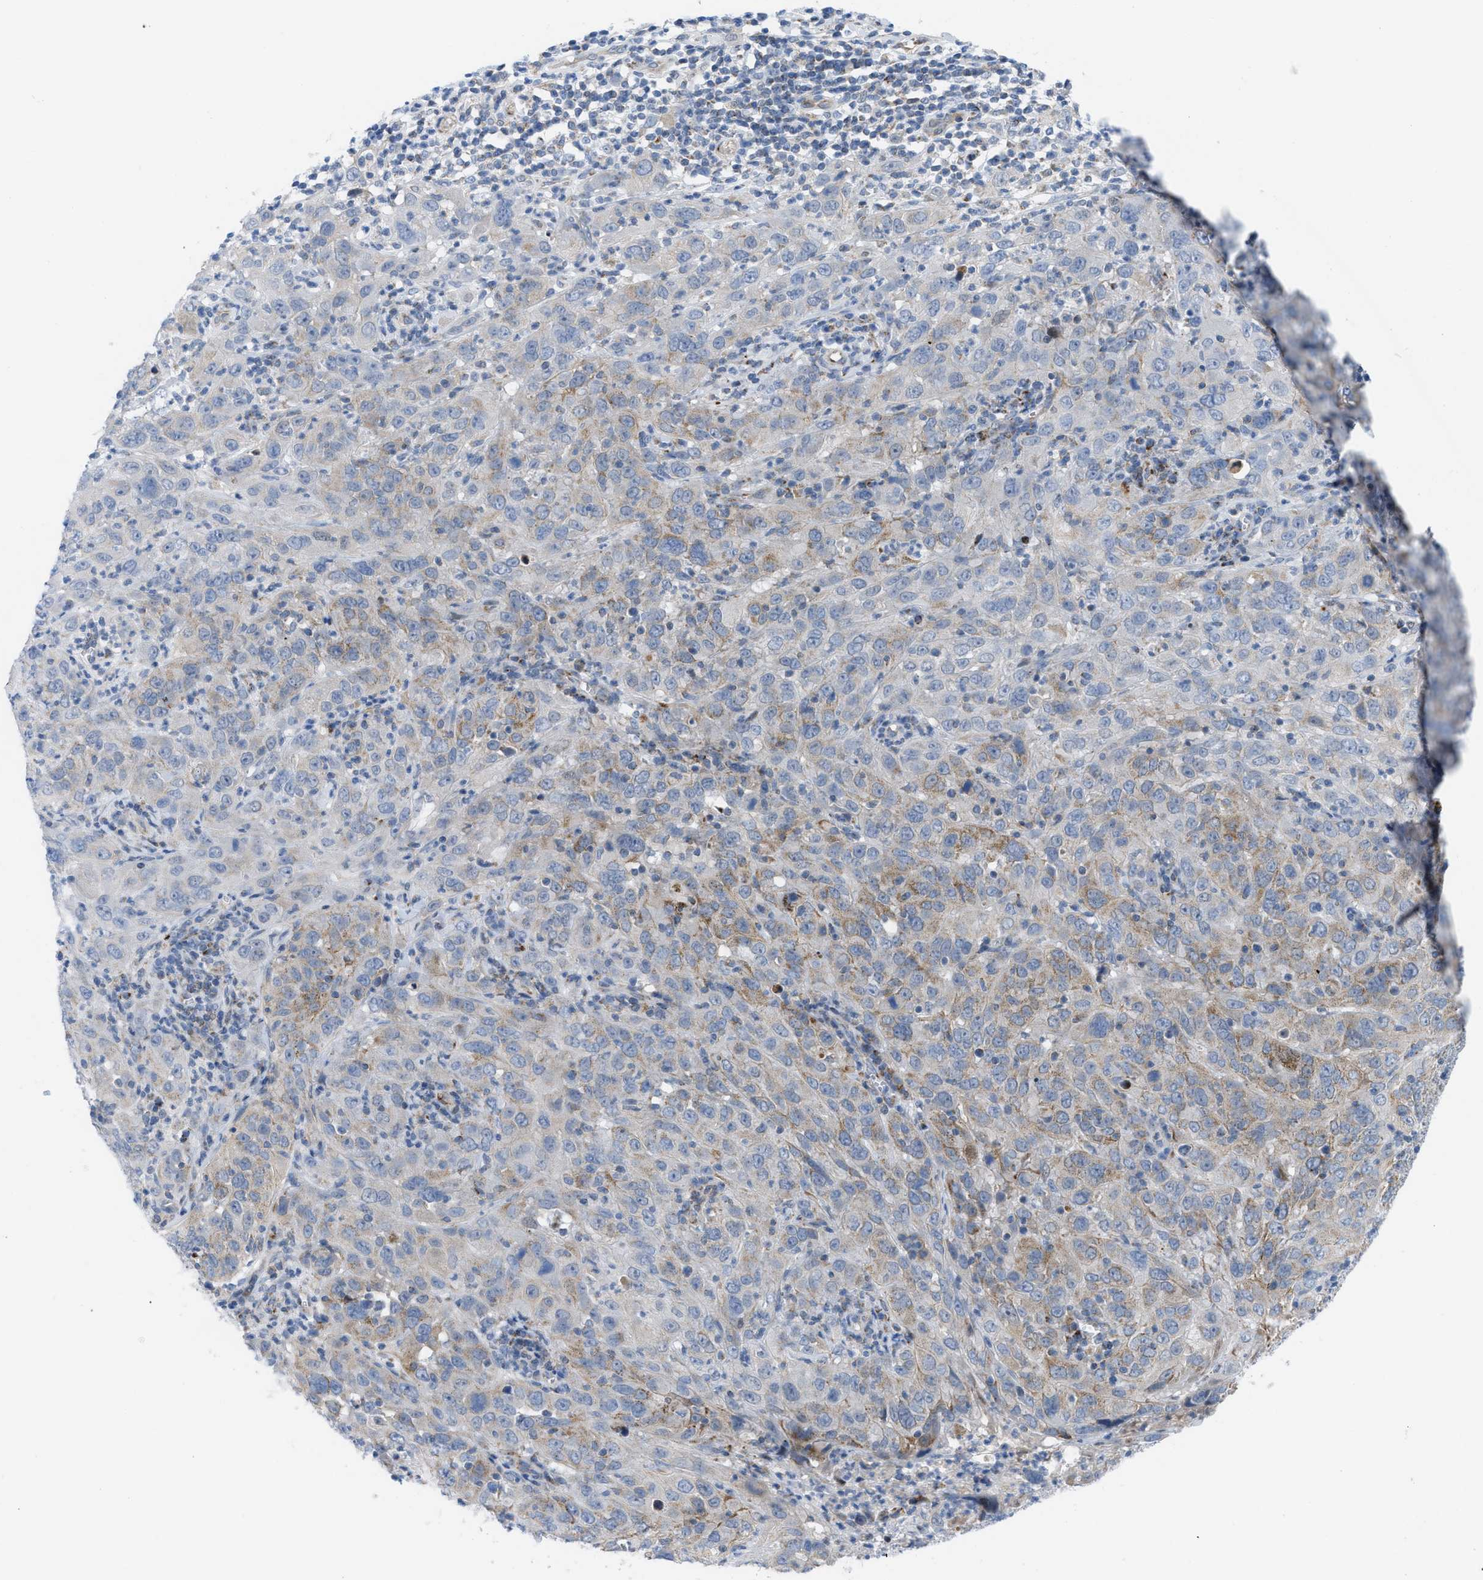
{"staining": {"intensity": "weak", "quantity": "25%-75%", "location": "cytoplasmic/membranous"}, "tissue": "cervical cancer", "cell_type": "Tumor cells", "image_type": "cancer", "snomed": [{"axis": "morphology", "description": "Squamous cell carcinoma, NOS"}, {"axis": "topography", "description": "Cervix"}], "caption": "Human squamous cell carcinoma (cervical) stained with a brown dye reveals weak cytoplasmic/membranous positive positivity in approximately 25%-75% of tumor cells.", "gene": "RBBP9", "patient": {"sex": "female", "age": 32}}